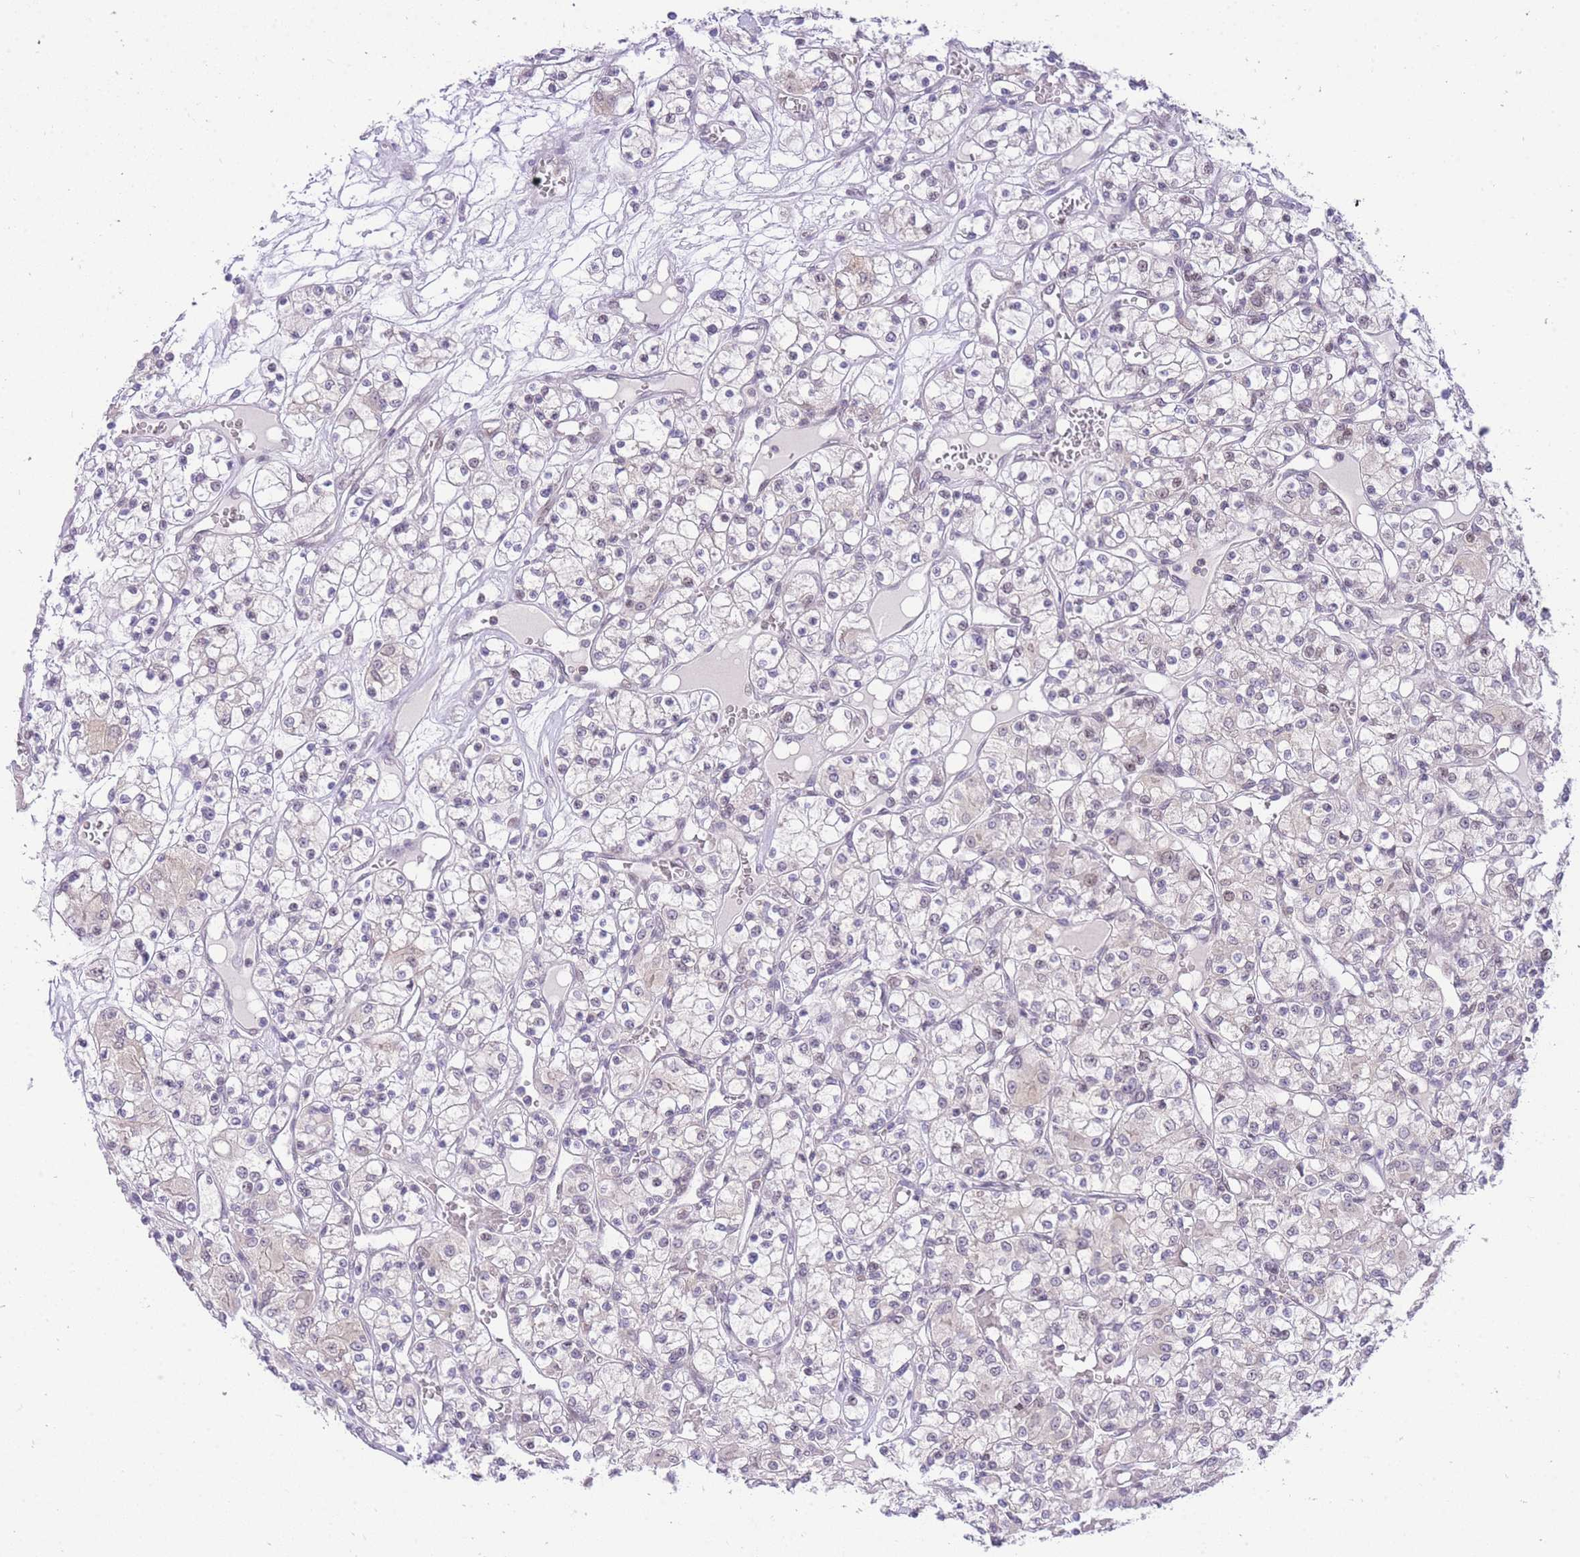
{"staining": {"intensity": "negative", "quantity": "none", "location": "none"}, "tissue": "renal cancer", "cell_type": "Tumor cells", "image_type": "cancer", "snomed": [{"axis": "morphology", "description": "Adenocarcinoma, NOS"}, {"axis": "topography", "description": "Kidney"}], "caption": "DAB (3,3'-diaminobenzidine) immunohistochemical staining of human adenocarcinoma (renal) shows no significant positivity in tumor cells. (DAB immunohistochemistry with hematoxylin counter stain).", "gene": "STK39", "patient": {"sex": "female", "age": 59}}